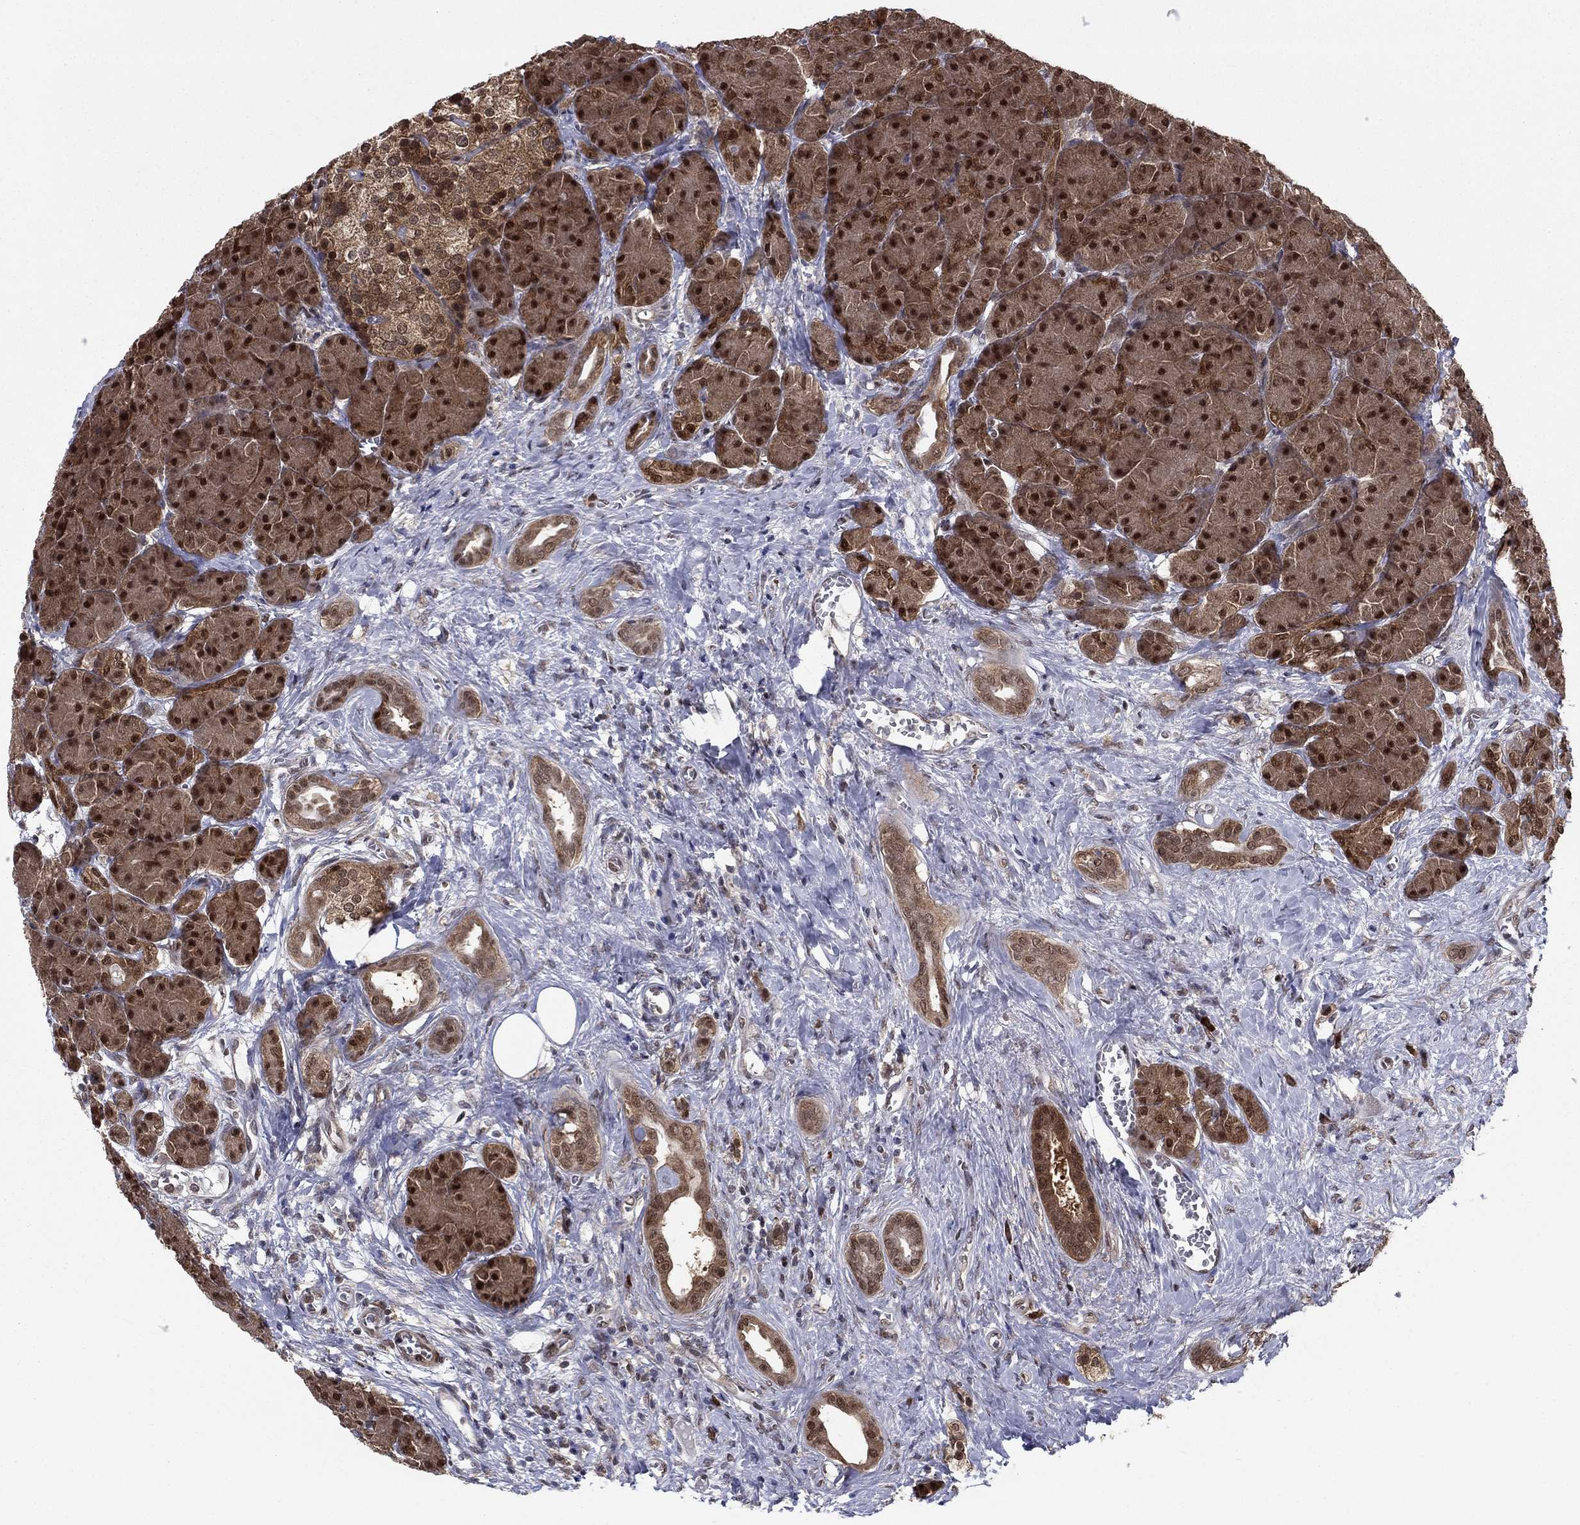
{"staining": {"intensity": "strong", "quantity": ">75%", "location": "cytoplasmic/membranous,nuclear"}, "tissue": "pancreas", "cell_type": "Exocrine glandular cells", "image_type": "normal", "snomed": [{"axis": "morphology", "description": "Normal tissue, NOS"}, {"axis": "topography", "description": "Pancreas"}], "caption": "Protein expression by immunohistochemistry (IHC) demonstrates strong cytoplasmic/membranous,nuclear positivity in approximately >75% of exocrine glandular cells in unremarkable pancreas. Immunohistochemistry stains the protein in brown and the nuclei are stained blue.", "gene": "FKBP4", "patient": {"sex": "male", "age": 61}}